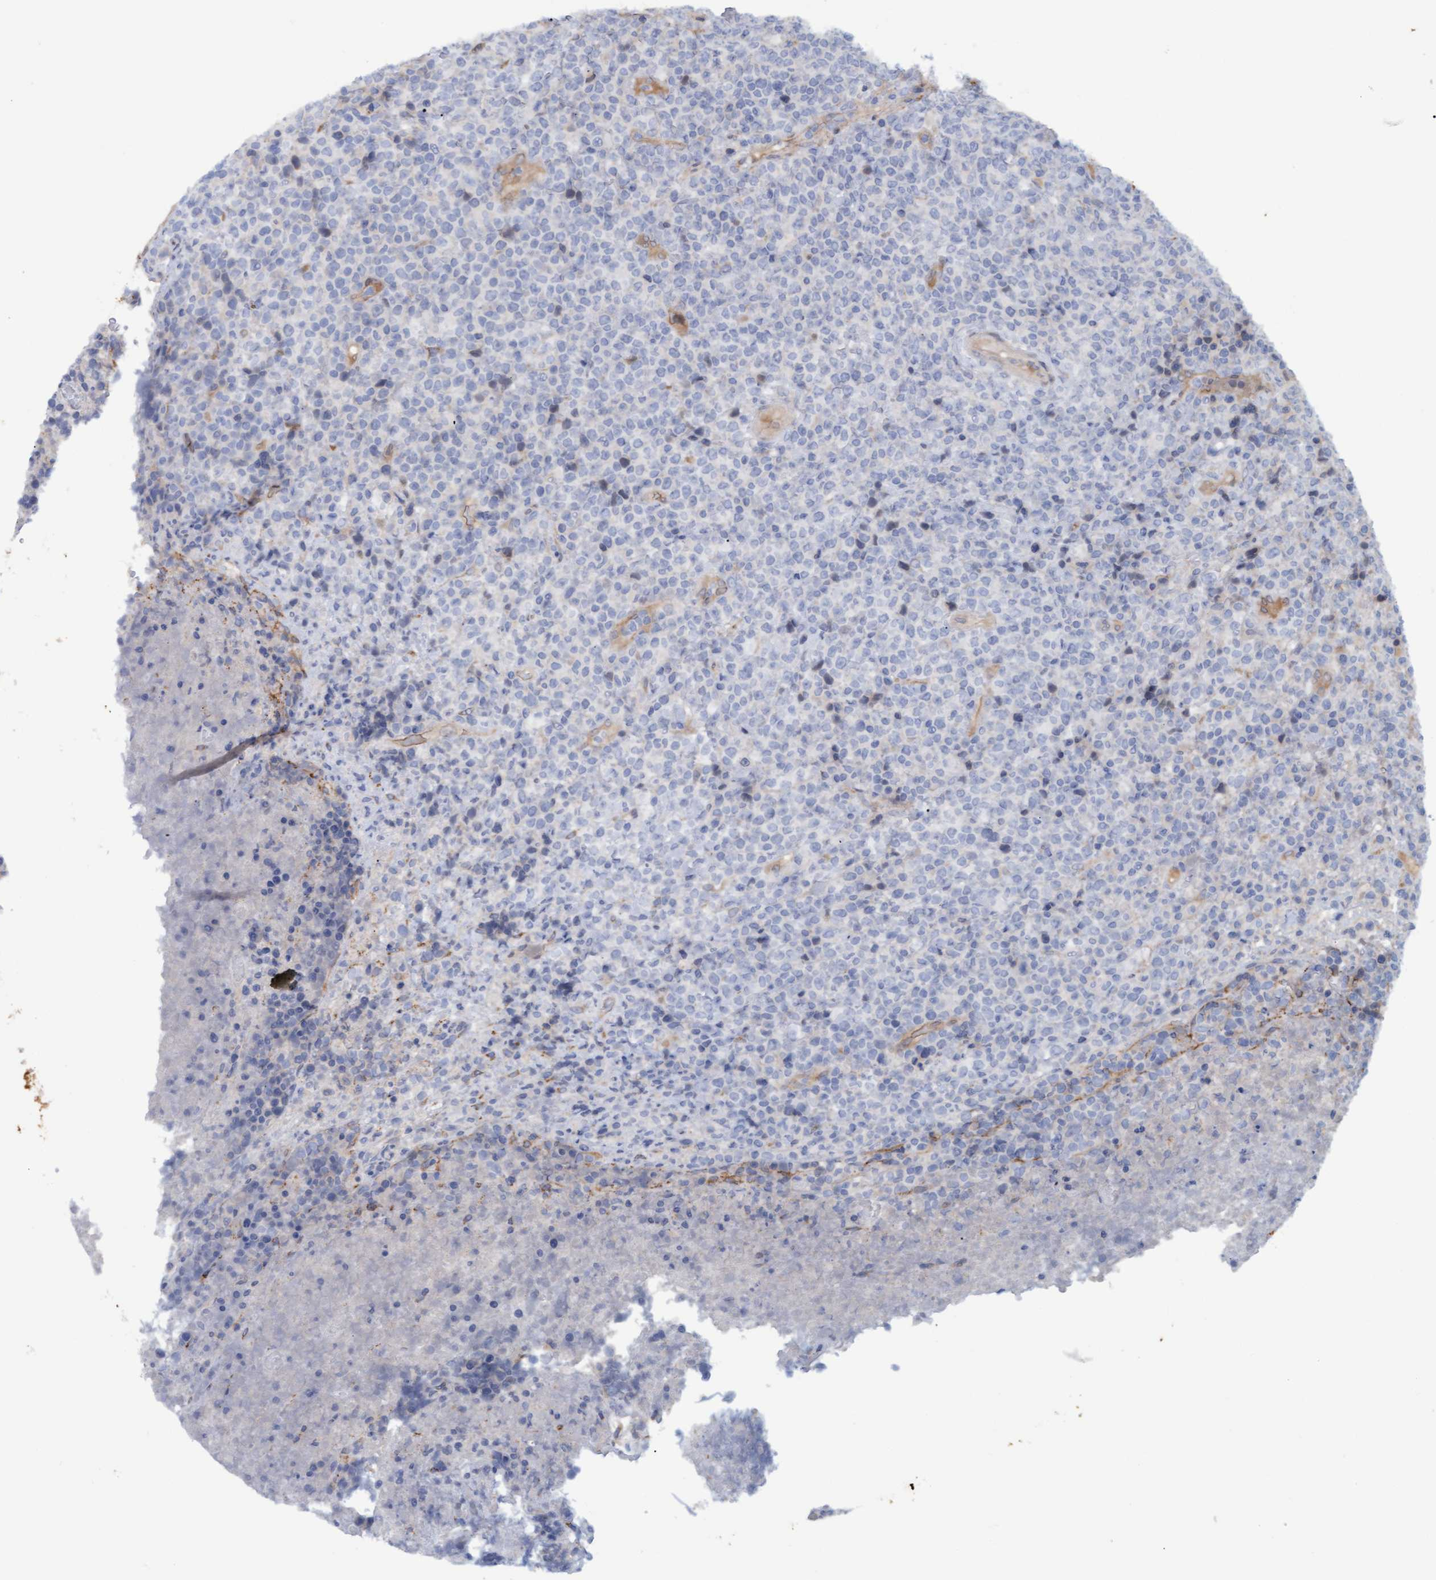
{"staining": {"intensity": "negative", "quantity": "none", "location": "none"}, "tissue": "lymphoma", "cell_type": "Tumor cells", "image_type": "cancer", "snomed": [{"axis": "morphology", "description": "Malignant lymphoma, non-Hodgkin's type, High grade"}, {"axis": "topography", "description": "Lymph node"}], "caption": "Micrograph shows no significant protein staining in tumor cells of malignant lymphoma, non-Hodgkin's type (high-grade). Nuclei are stained in blue.", "gene": "STXBP1", "patient": {"sex": "male", "age": 13}}